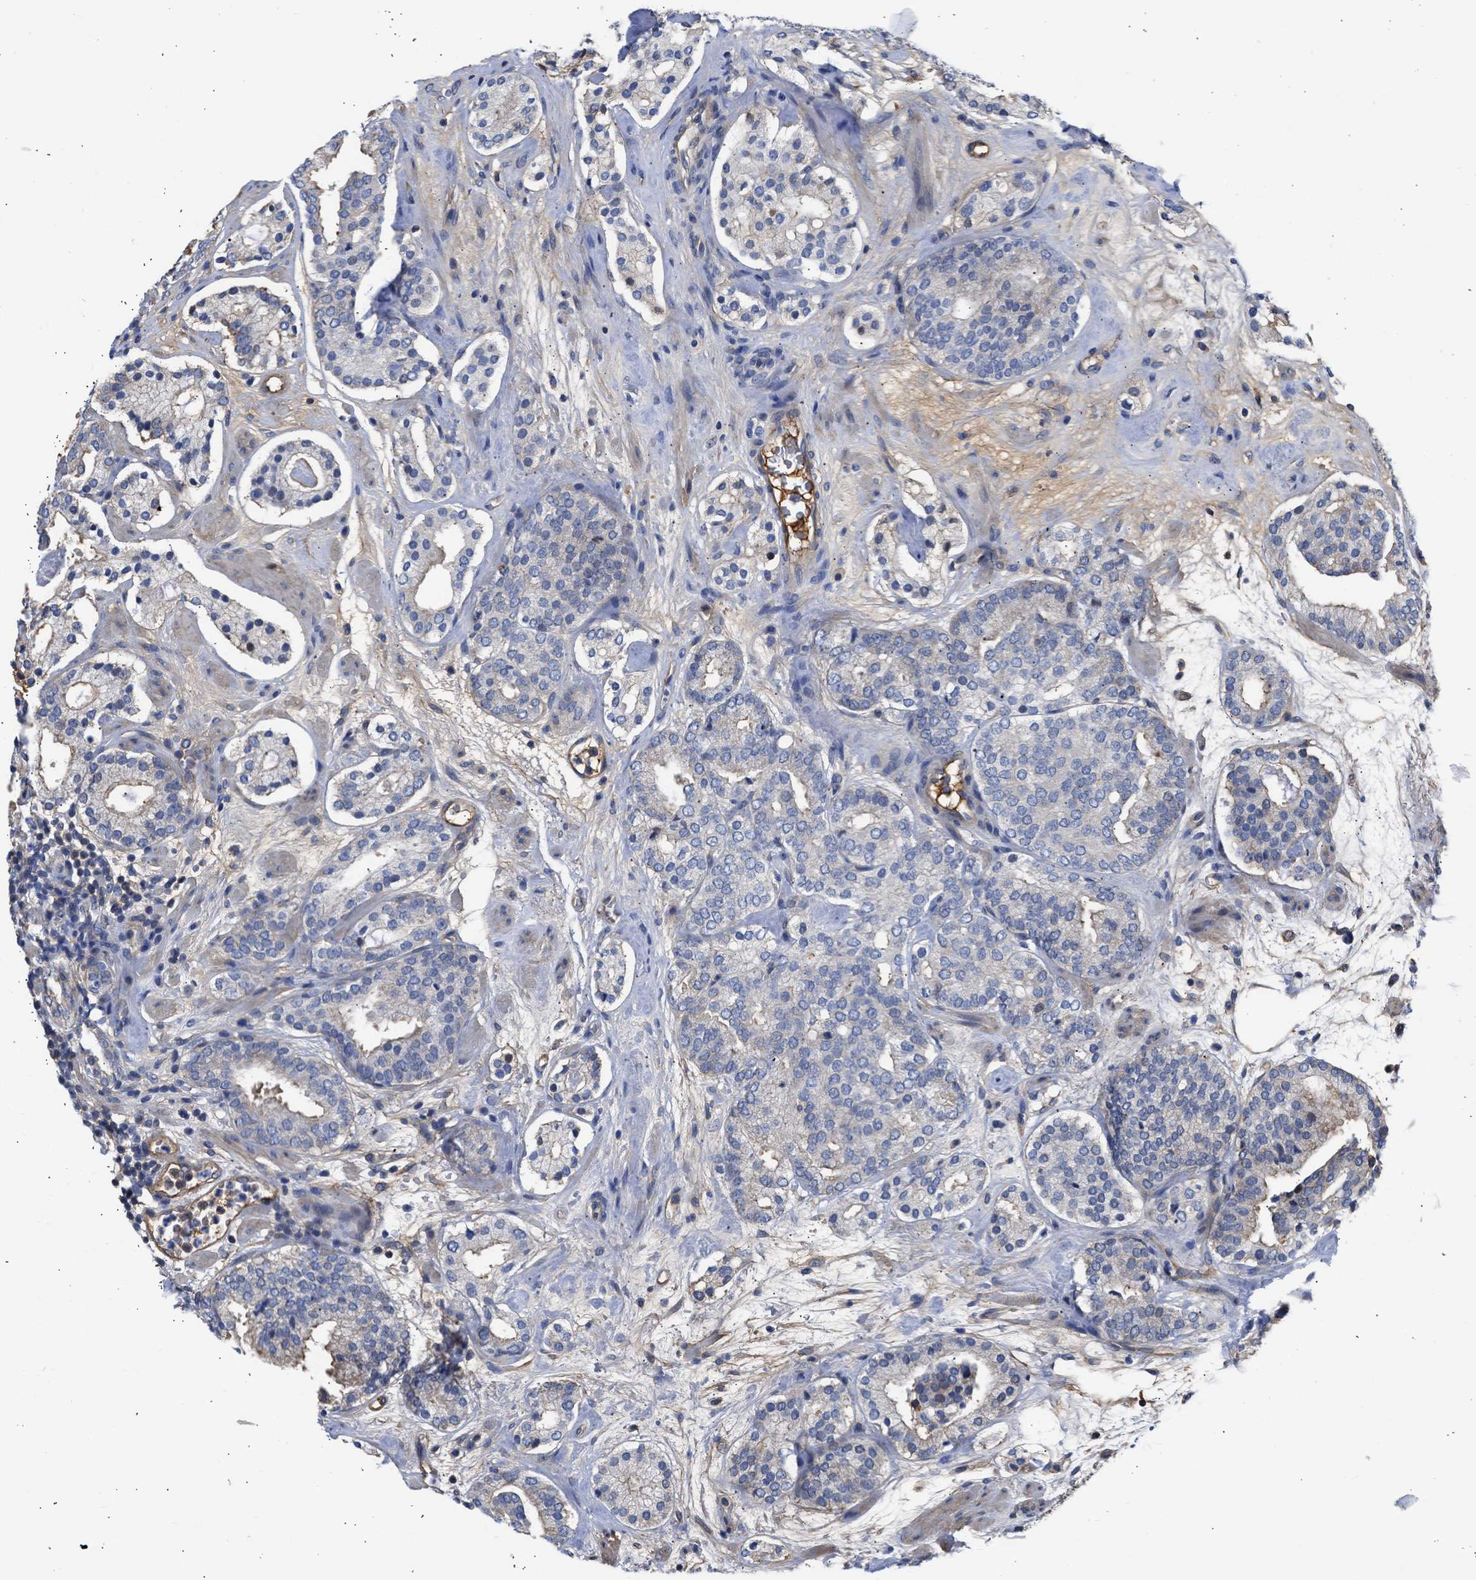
{"staining": {"intensity": "negative", "quantity": "none", "location": "none"}, "tissue": "prostate cancer", "cell_type": "Tumor cells", "image_type": "cancer", "snomed": [{"axis": "morphology", "description": "Adenocarcinoma, Low grade"}, {"axis": "topography", "description": "Prostate"}], "caption": "The photomicrograph reveals no significant positivity in tumor cells of prostate cancer (adenocarcinoma (low-grade)). (DAB IHC visualized using brightfield microscopy, high magnification).", "gene": "MAS1L", "patient": {"sex": "male", "age": 69}}